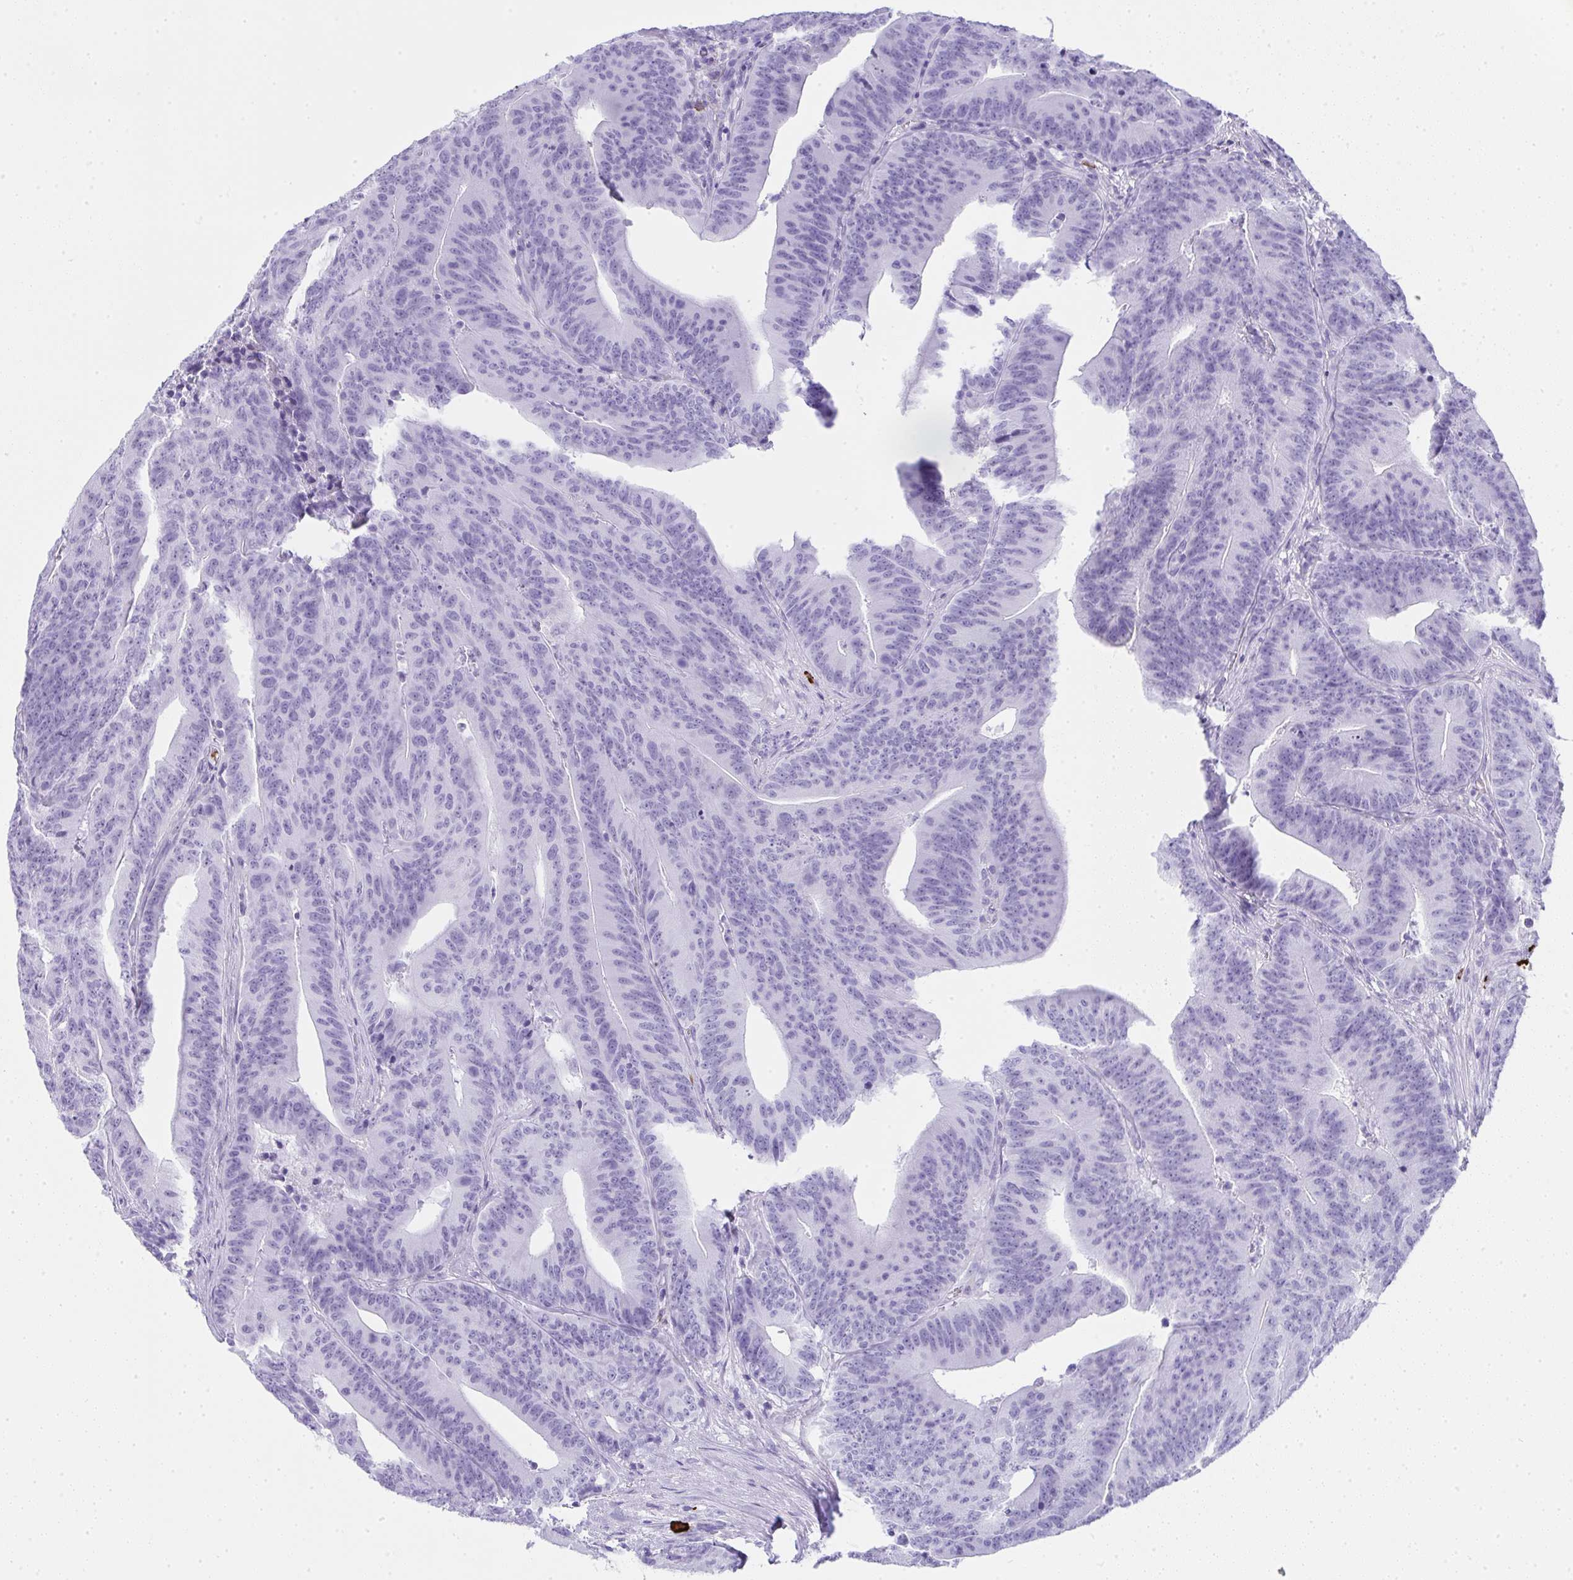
{"staining": {"intensity": "negative", "quantity": "none", "location": "none"}, "tissue": "colorectal cancer", "cell_type": "Tumor cells", "image_type": "cancer", "snomed": [{"axis": "morphology", "description": "Adenocarcinoma, NOS"}, {"axis": "topography", "description": "Colon"}], "caption": "Micrograph shows no significant protein positivity in tumor cells of colorectal cancer.", "gene": "CDADC1", "patient": {"sex": "female", "age": 78}}